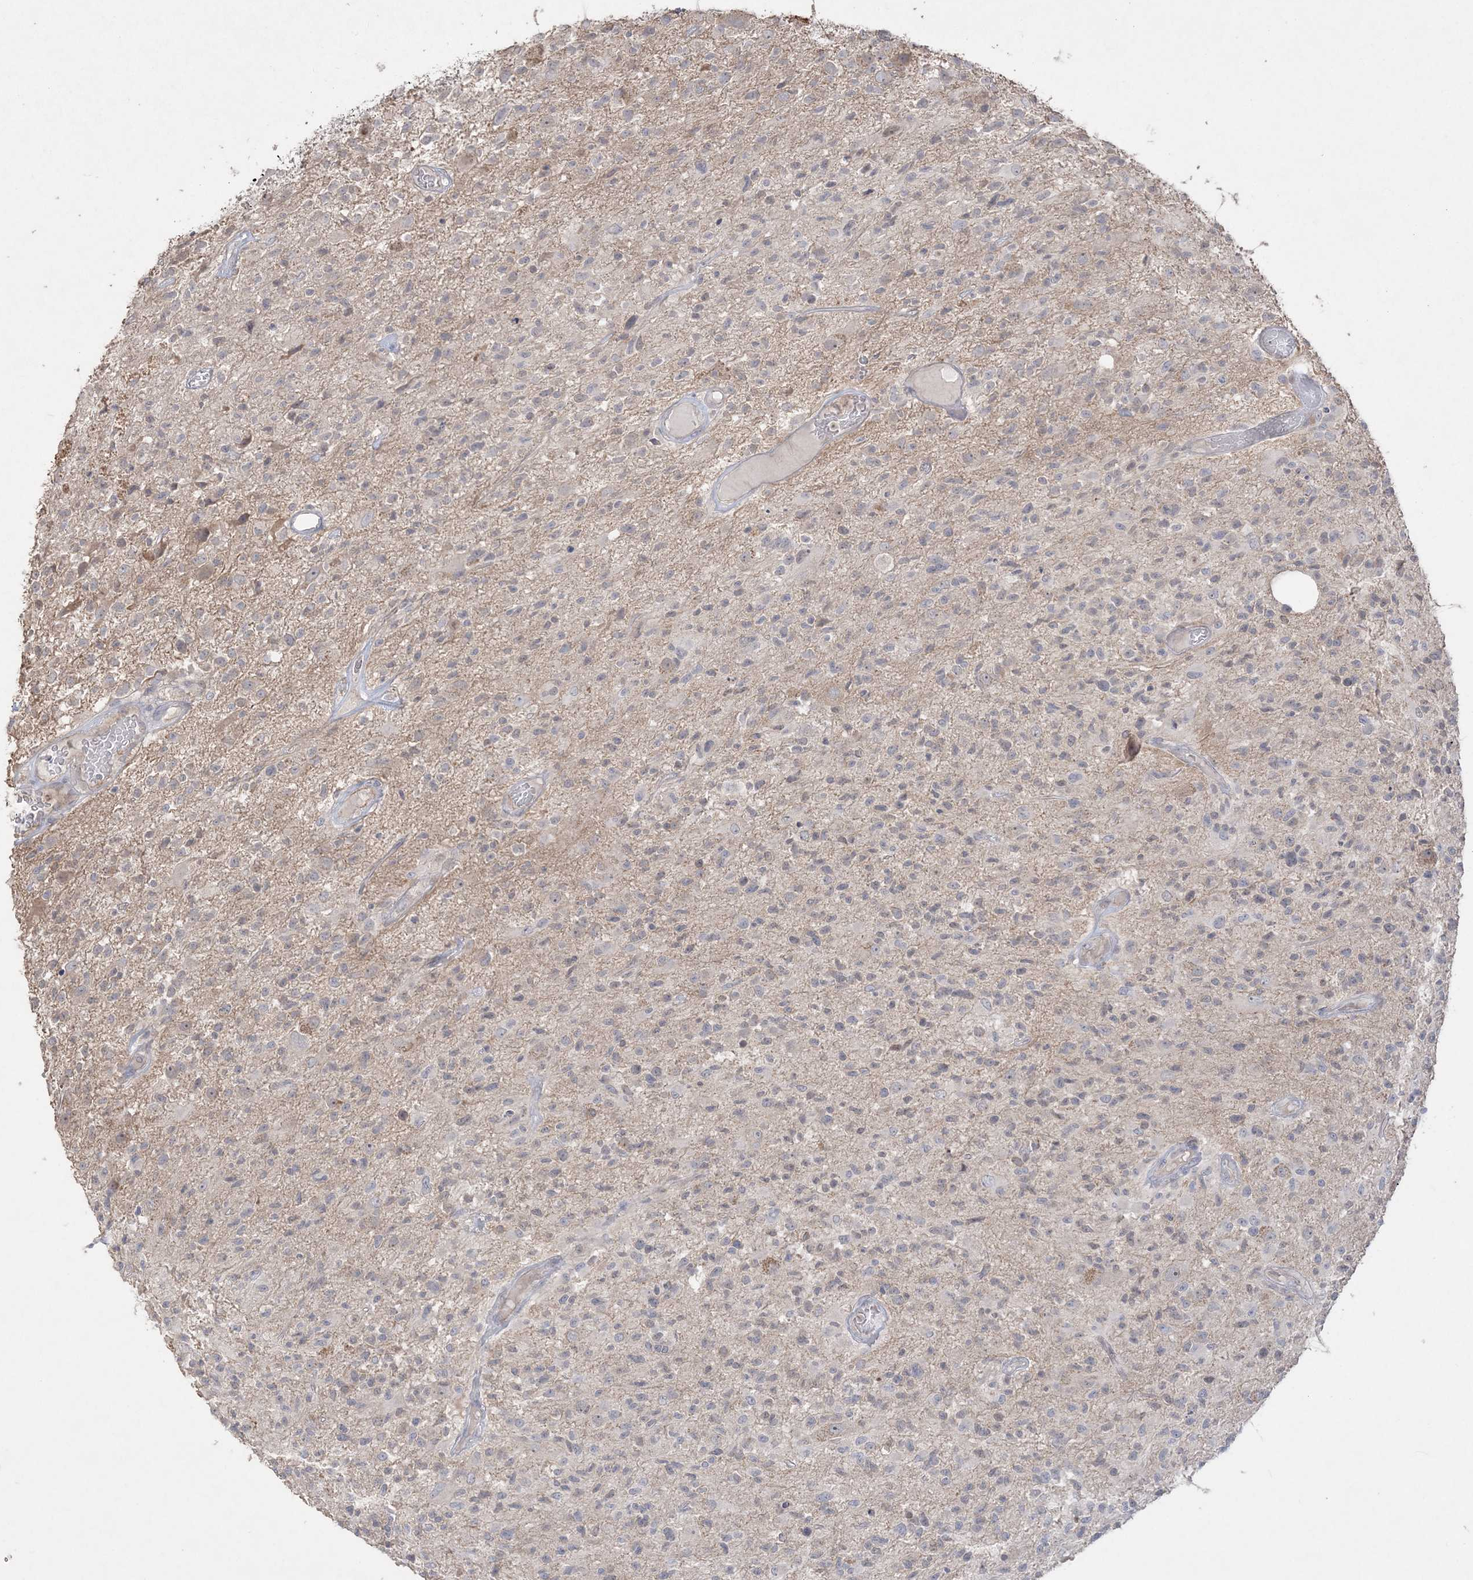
{"staining": {"intensity": "negative", "quantity": "none", "location": "none"}, "tissue": "glioma", "cell_type": "Tumor cells", "image_type": "cancer", "snomed": [{"axis": "morphology", "description": "Glioma, malignant, High grade"}, {"axis": "morphology", "description": "Glioblastoma, NOS"}, {"axis": "topography", "description": "Brain"}], "caption": "Malignant glioma (high-grade) was stained to show a protein in brown. There is no significant expression in tumor cells.", "gene": "SH3BP4", "patient": {"sex": "male", "age": 60}}